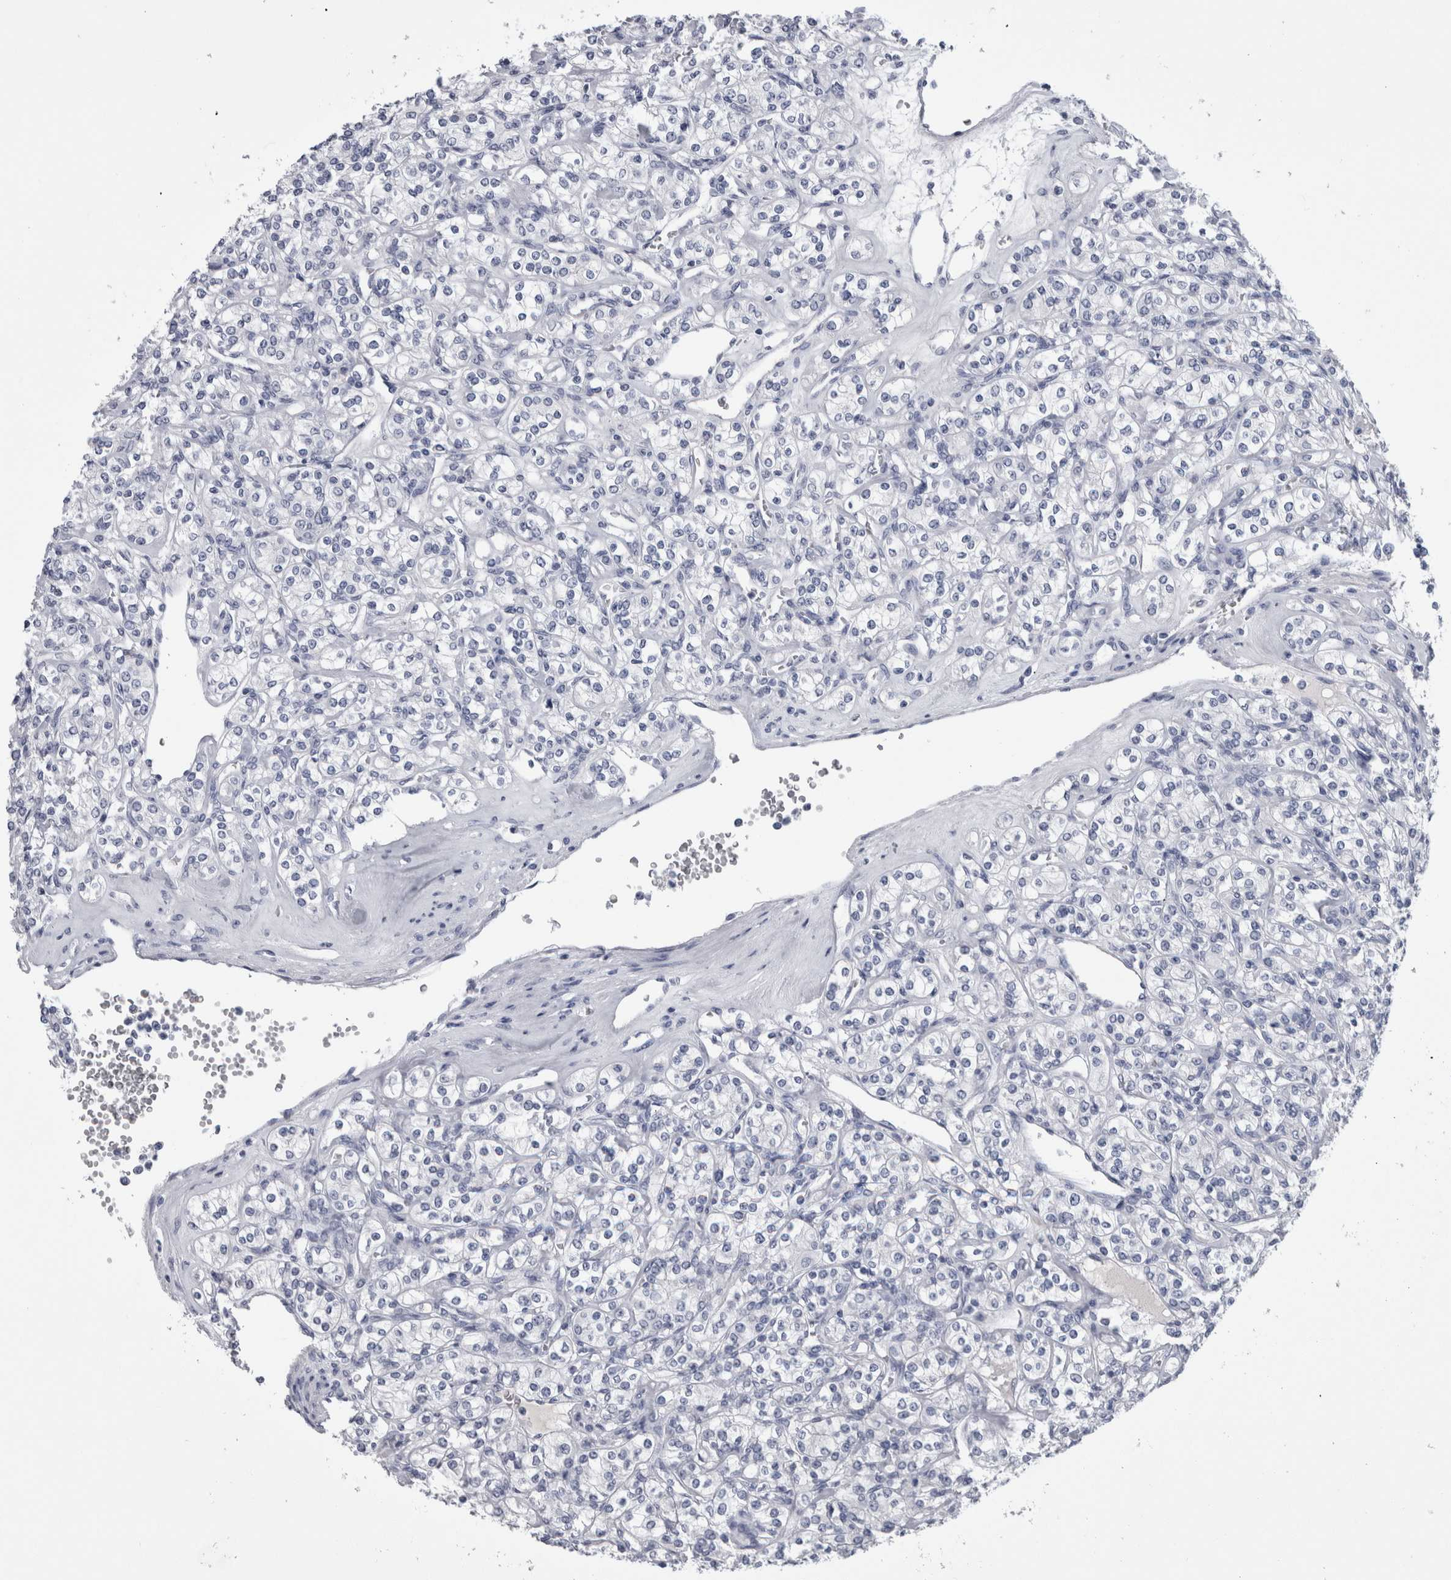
{"staining": {"intensity": "negative", "quantity": "none", "location": "none"}, "tissue": "renal cancer", "cell_type": "Tumor cells", "image_type": "cancer", "snomed": [{"axis": "morphology", "description": "Adenocarcinoma, NOS"}, {"axis": "topography", "description": "Kidney"}], "caption": "IHC of renal cancer exhibits no staining in tumor cells.", "gene": "PAX5", "patient": {"sex": "male", "age": 77}}